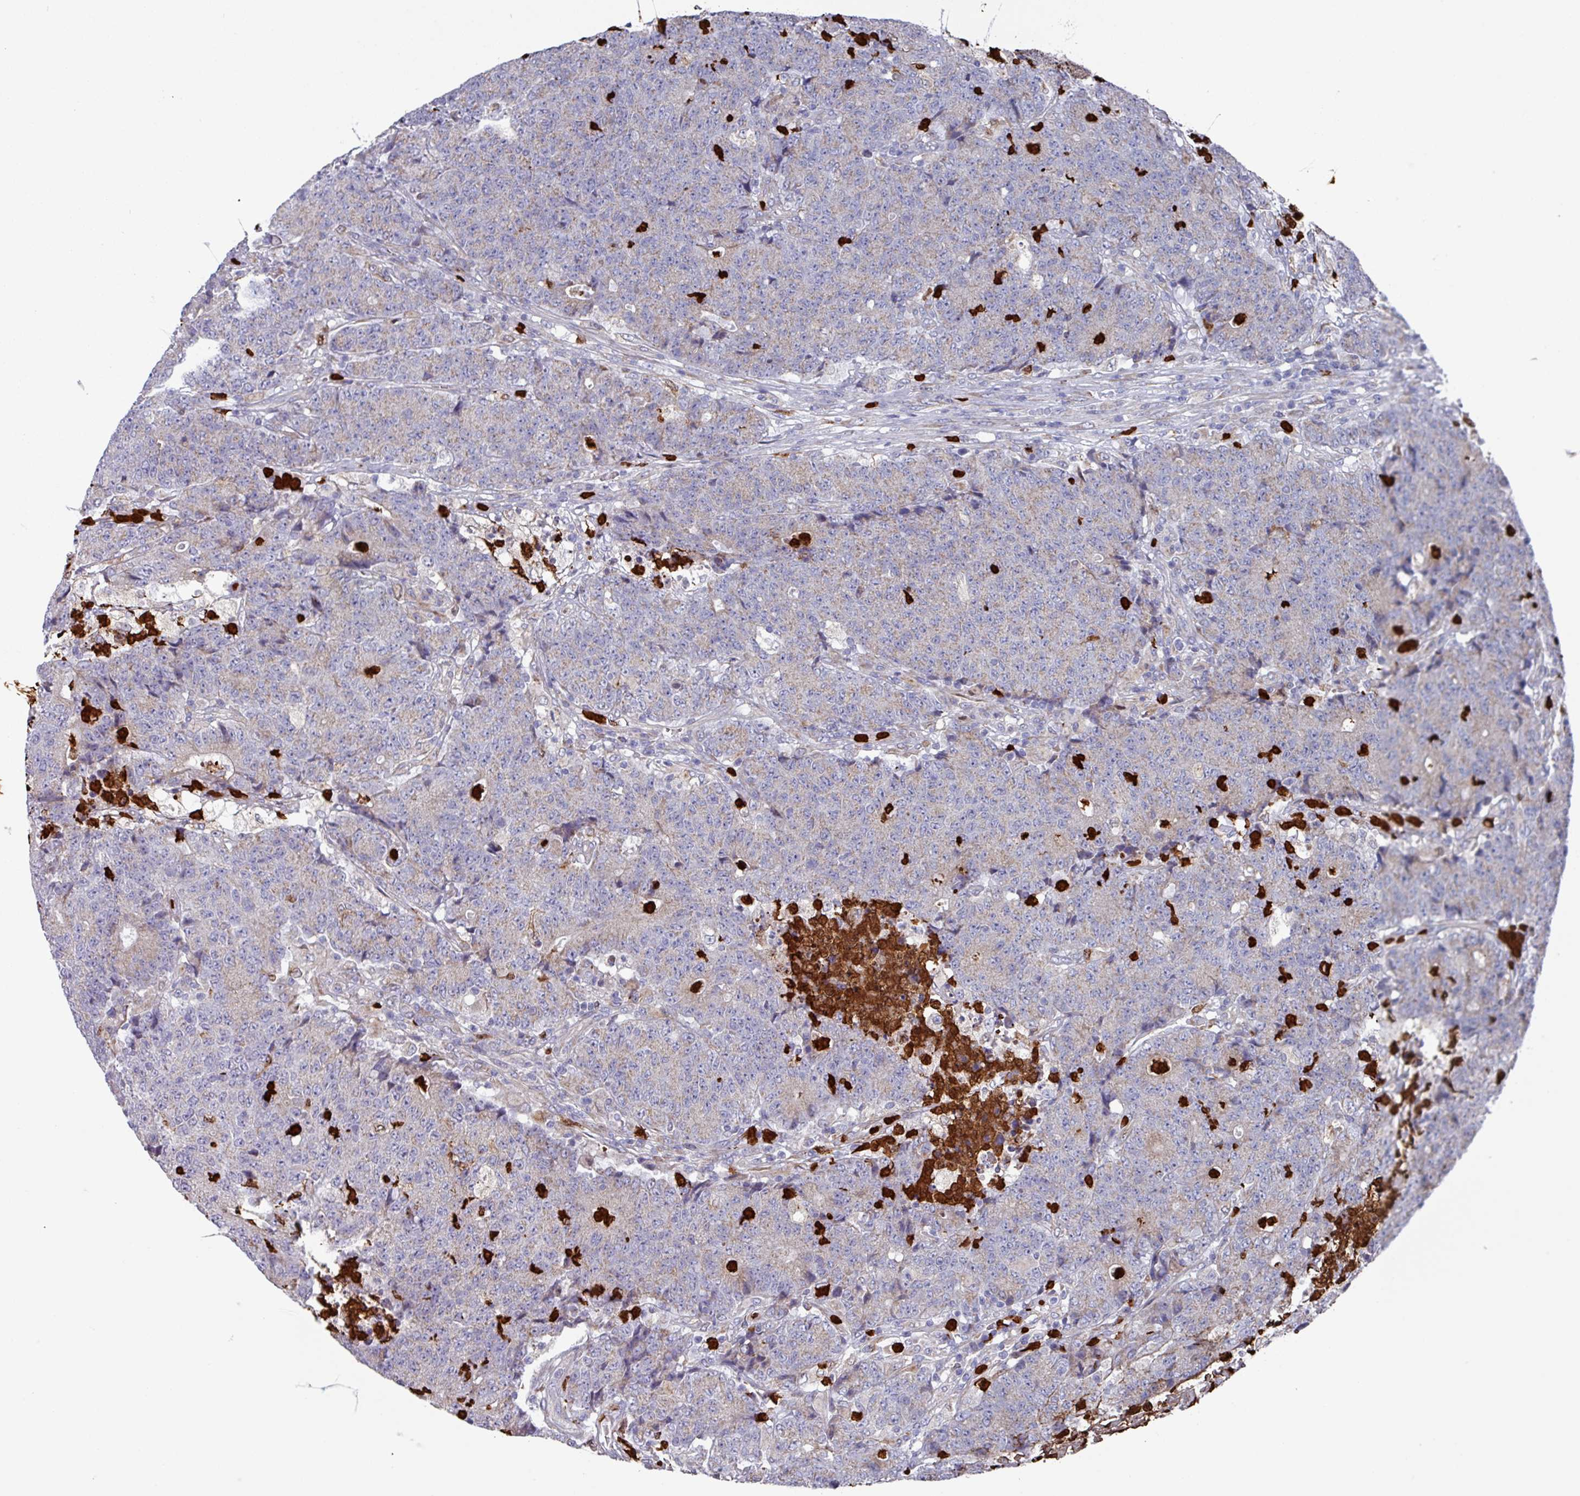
{"staining": {"intensity": "weak", "quantity": "25%-75%", "location": "cytoplasmic/membranous"}, "tissue": "colorectal cancer", "cell_type": "Tumor cells", "image_type": "cancer", "snomed": [{"axis": "morphology", "description": "Adenocarcinoma, NOS"}, {"axis": "topography", "description": "Colon"}], "caption": "This image demonstrates immunohistochemistry (IHC) staining of human colorectal cancer, with low weak cytoplasmic/membranous staining in about 25%-75% of tumor cells.", "gene": "UQCC2", "patient": {"sex": "female", "age": 75}}